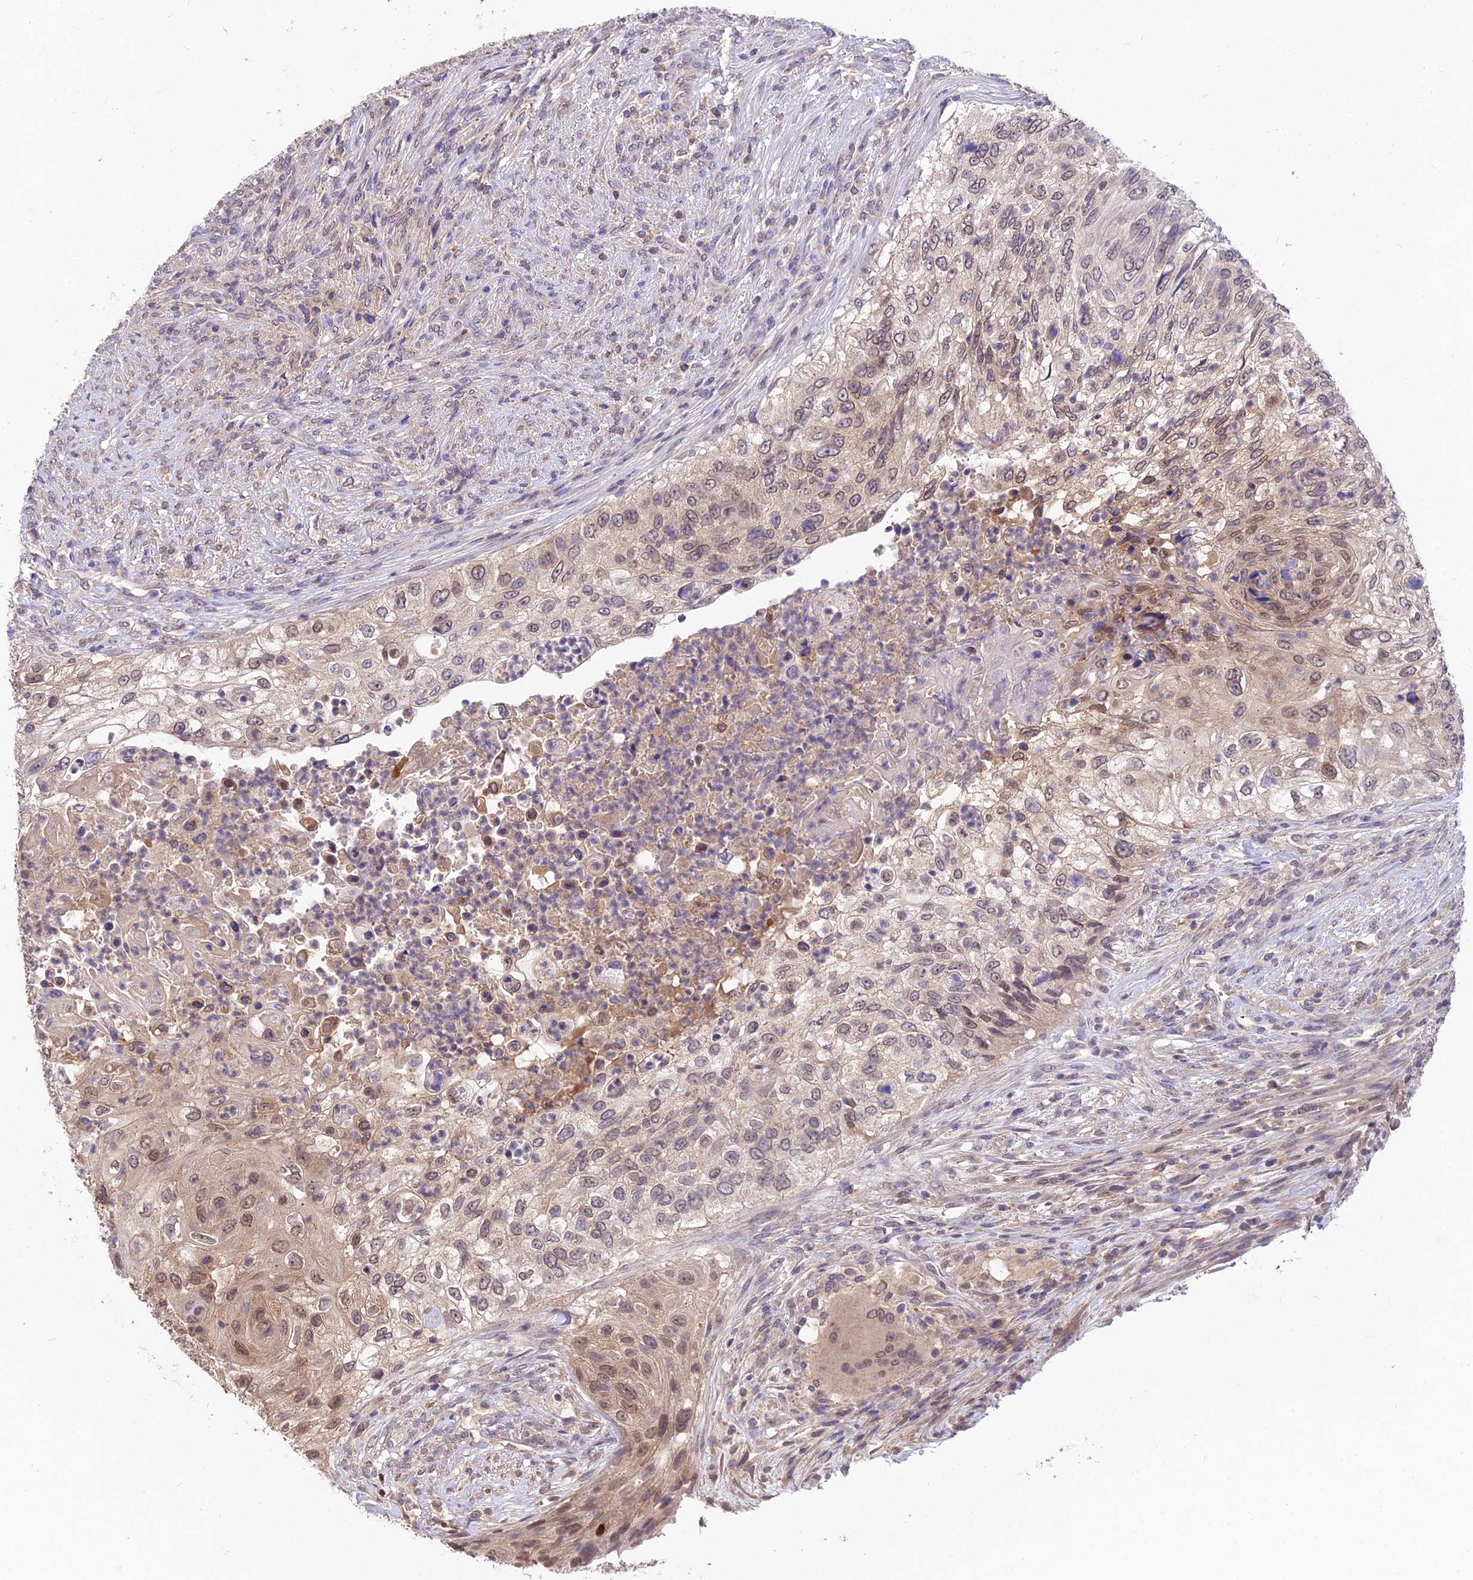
{"staining": {"intensity": "moderate", "quantity": ">75%", "location": "cytoplasmic/membranous,nuclear"}, "tissue": "urothelial cancer", "cell_type": "Tumor cells", "image_type": "cancer", "snomed": [{"axis": "morphology", "description": "Urothelial carcinoma, High grade"}, {"axis": "topography", "description": "Urinary bladder"}], "caption": "Protein analysis of urothelial cancer tissue displays moderate cytoplasmic/membranous and nuclear staining in approximately >75% of tumor cells. (DAB (3,3'-diaminobenzidine) IHC with brightfield microscopy, high magnification).", "gene": "PGK1", "patient": {"sex": "female", "age": 60}}